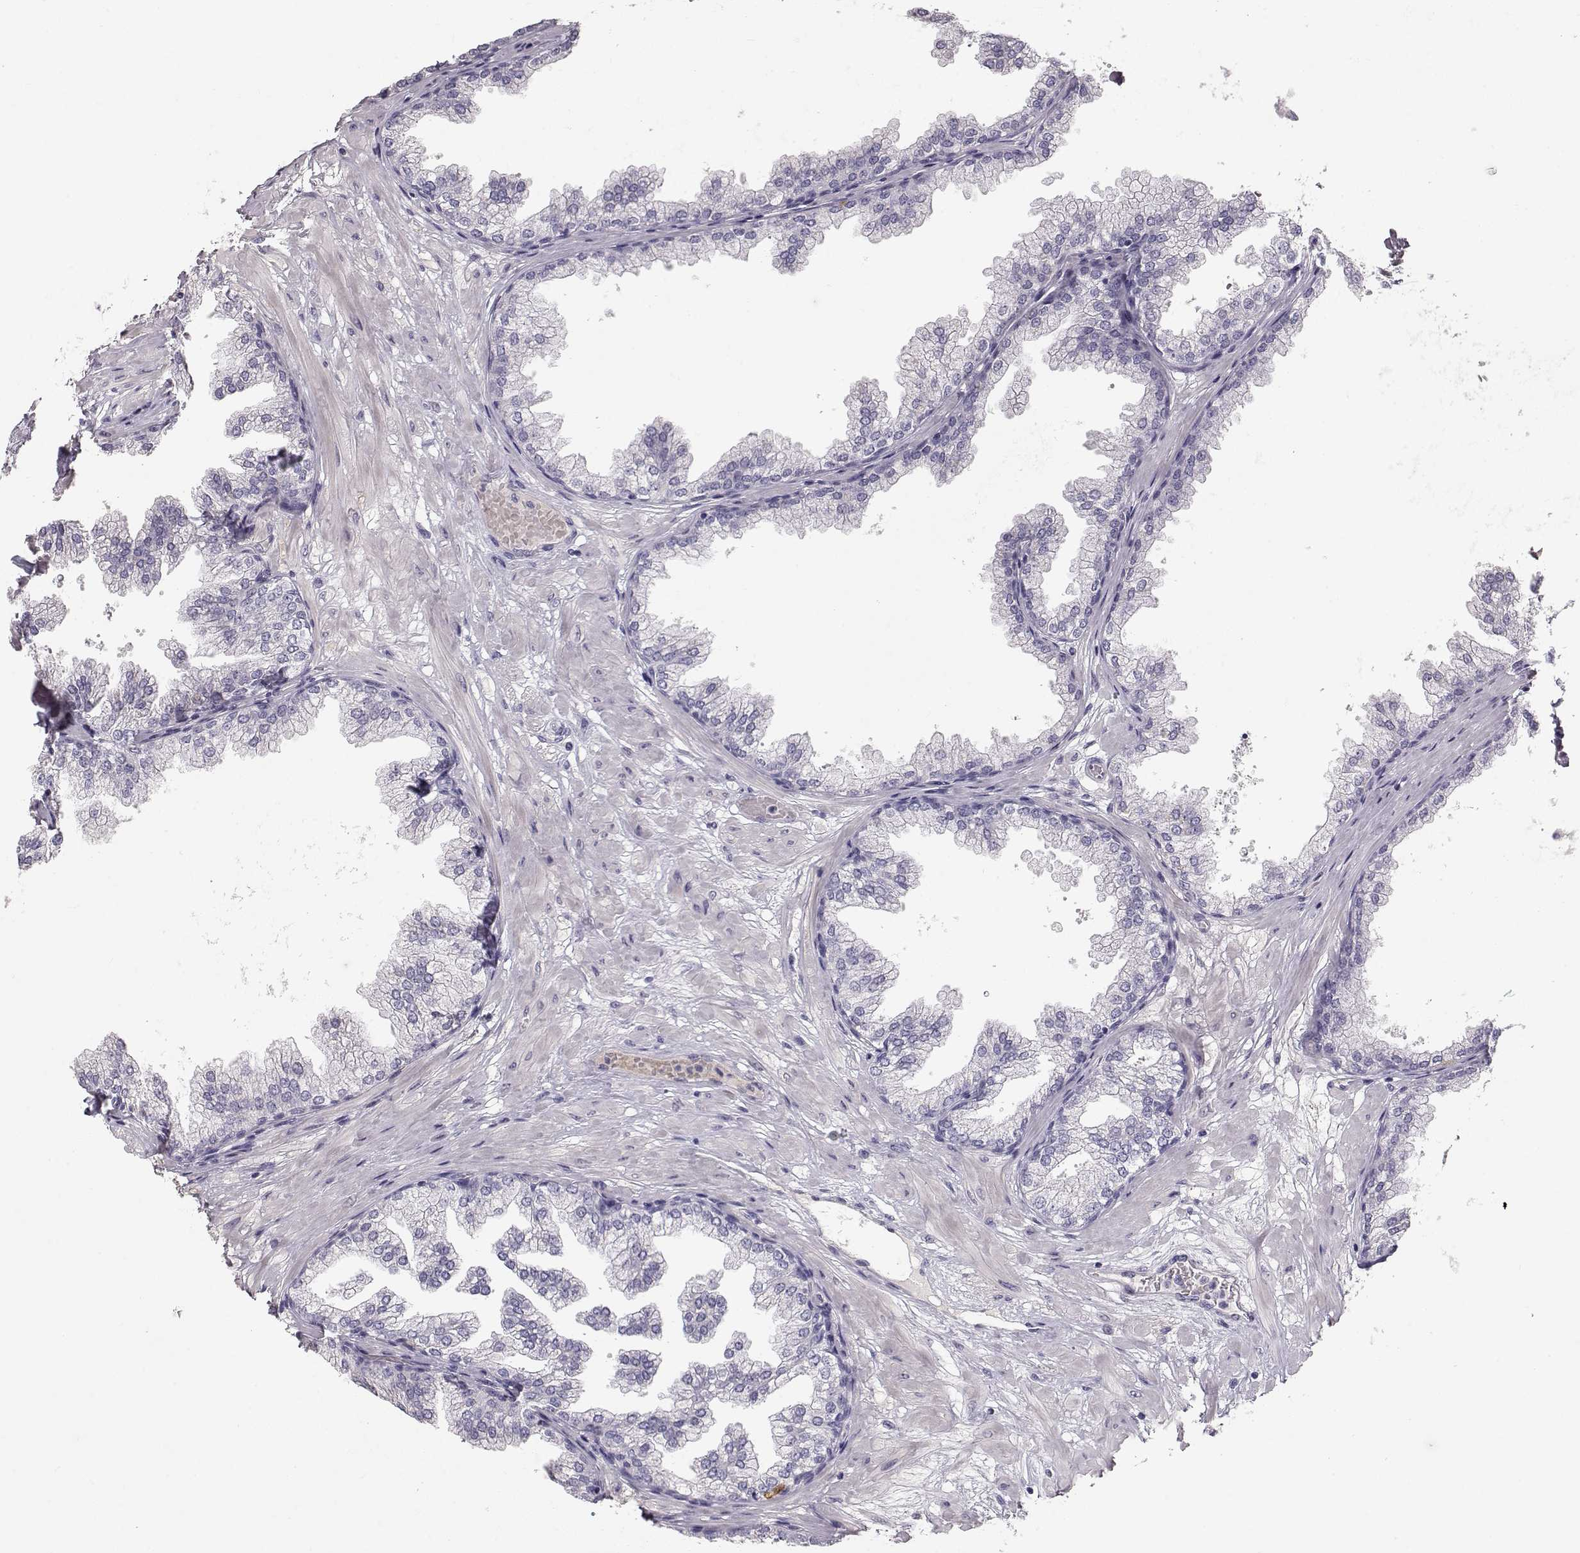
{"staining": {"intensity": "negative", "quantity": "none", "location": "none"}, "tissue": "prostate", "cell_type": "Glandular cells", "image_type": "normal", "snomed": [{"axis": "morphology", "description": "Normal tissue, NOS"}, {"axis": "topography", "description": "Prostate"}], "caption": "IHC micrograph of normal prostate: human prostate stained with DAB (3,3'-diaminobenzidine) demonstrates no significant protein staining in glandular cells. (DAB (3,3'-diaminobenzidine) immunohistochemistry with hematoxylin counter stain).", "gene": "SLC18A1", "patient": {"sex": "male", "age": 37}}